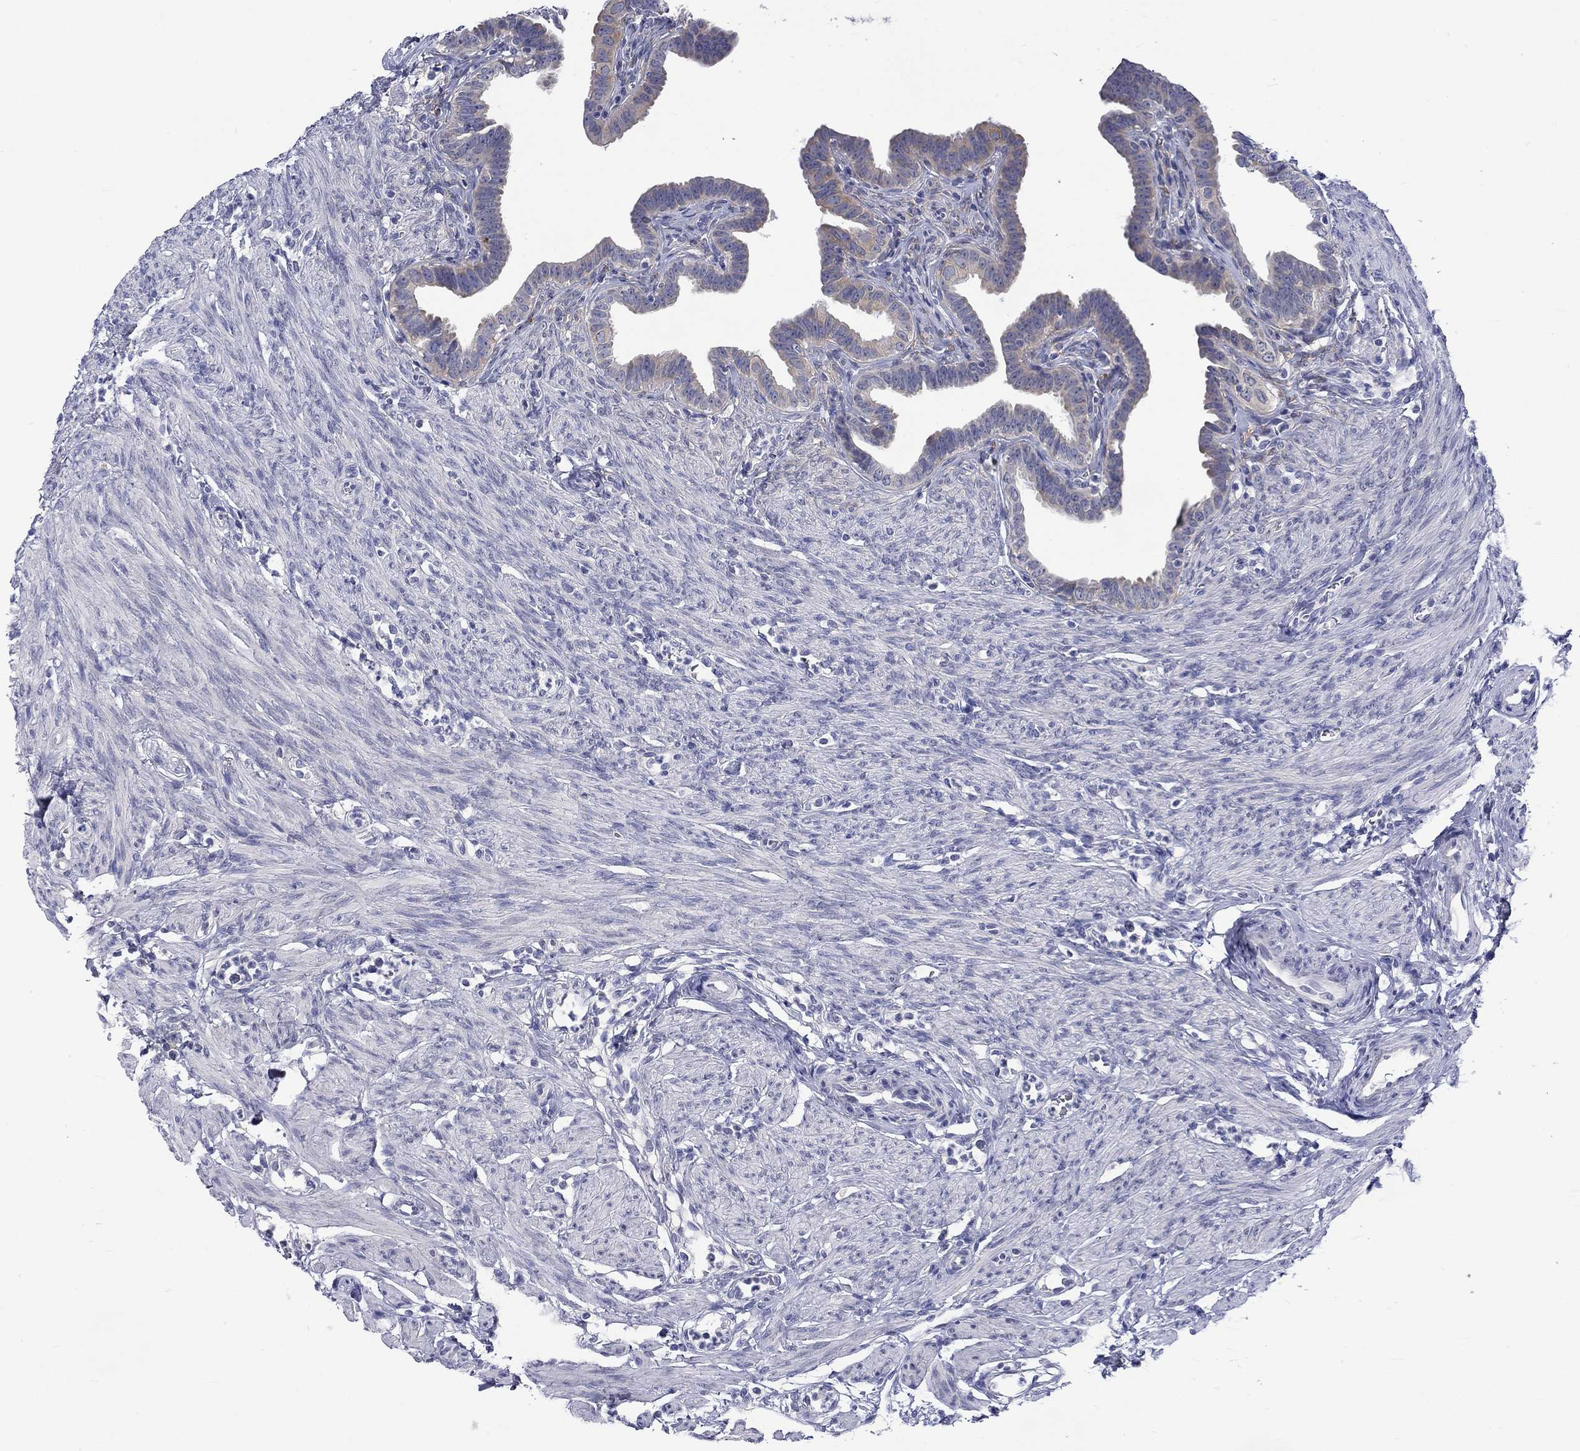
{"staining": {"intensity": "weak", "quantity": "<25%", "location": "cytoplasmic/membranous"}, "tissue": "fallopian tube", "cell_type": "Glandular cells", "image_type": "normal", "snomed": [{"axis": "morphology", "description": "Normal tissue, NOS"}, {"axis": "topography", "description": "Fallopian tube"}, {"axis": "topography", "description": "Ovary"}], "caption": "DAB (3,3'-diaminobenzidine) immunohistochemical staining of benign human fallopian tube demonstrates no significant expression in glandular cells.", "gene": "CERS1", "patient": {"sex": "female", "age": 33}}